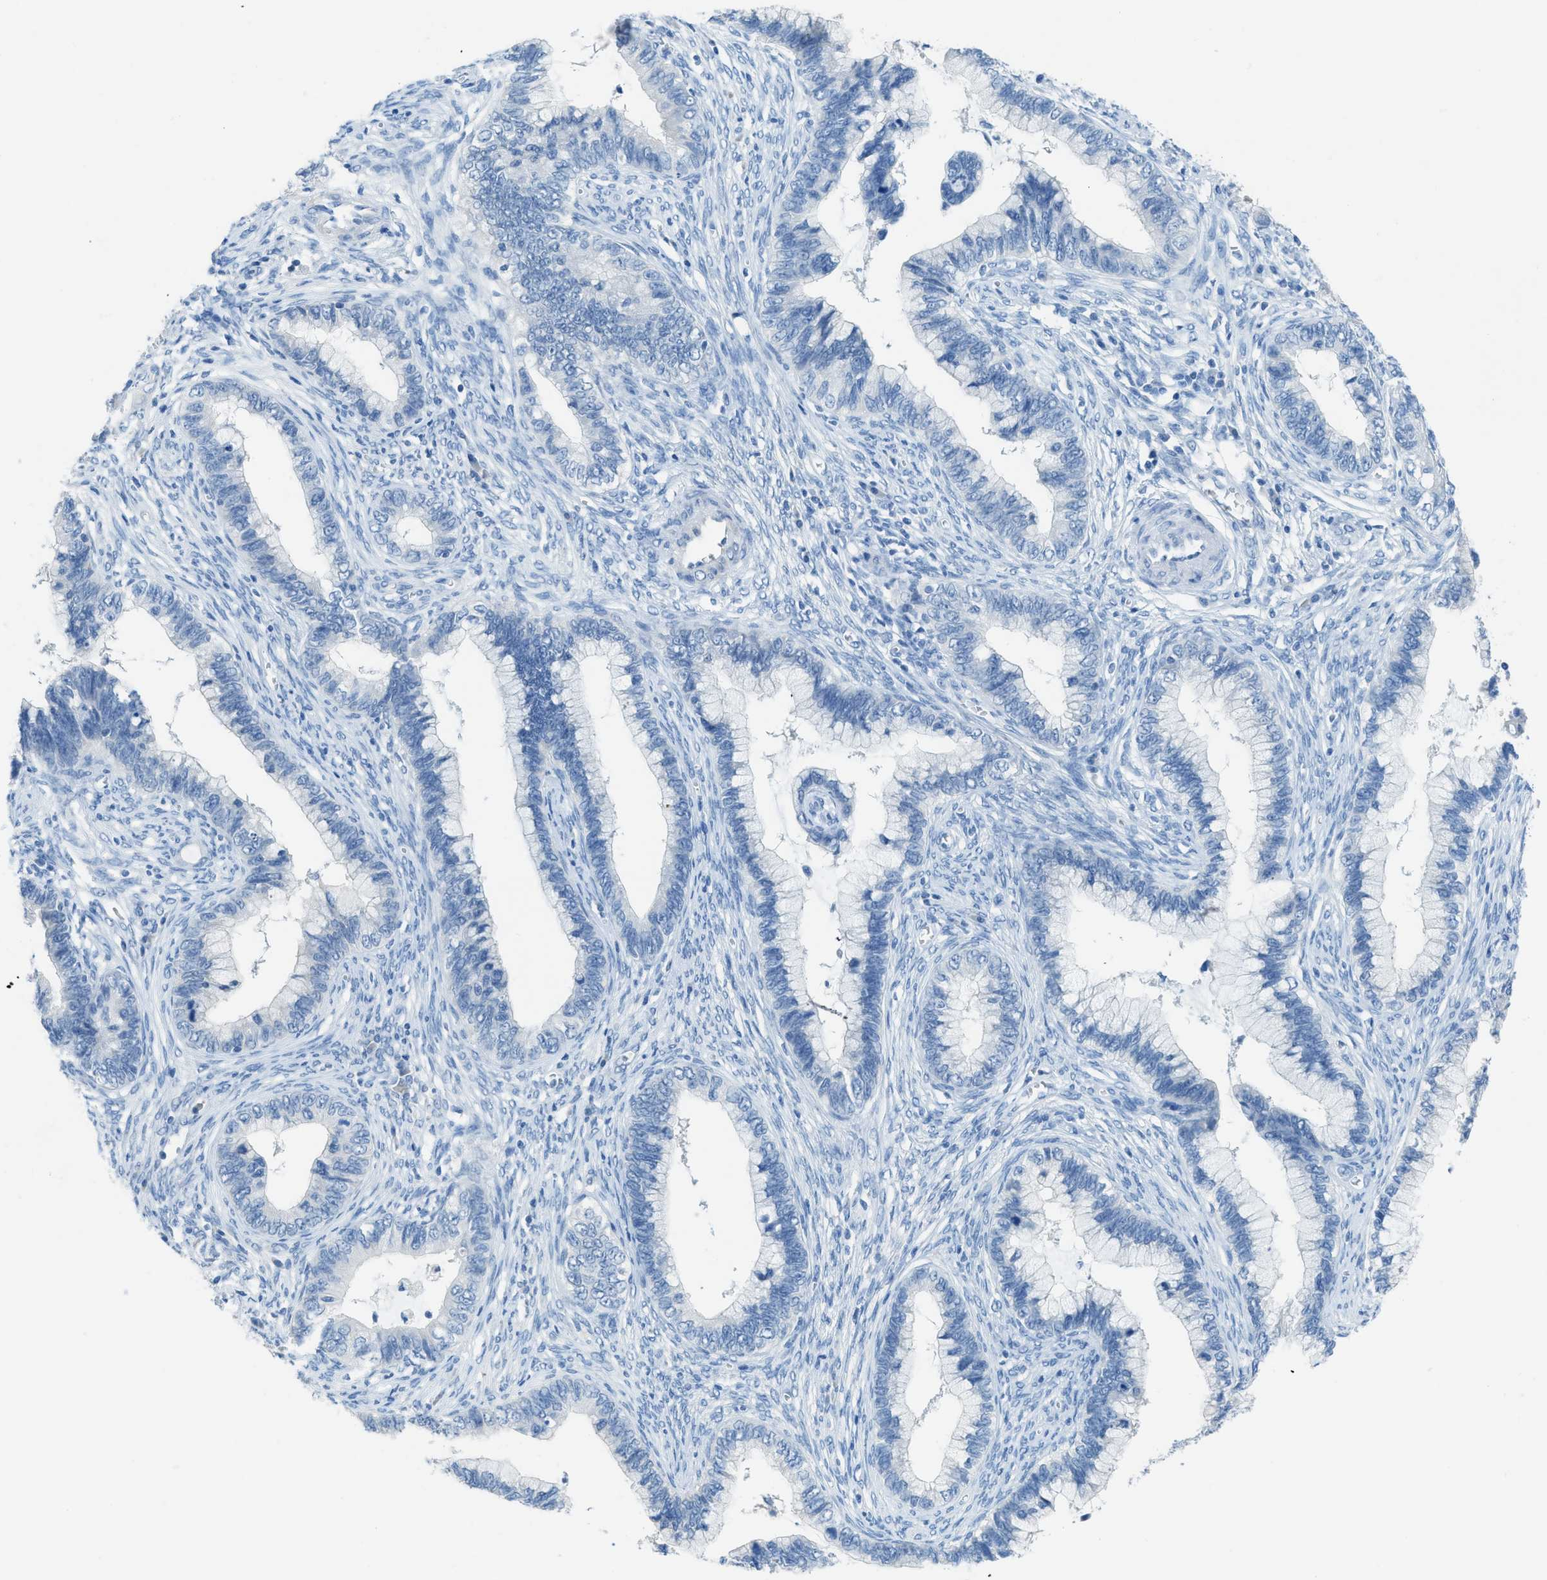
{"staining": {"intensity": "negative", "quantity": "none", "location": "none"}, "tissue": "cervical cancer", "cell_type": "Tumor cells", "image_type": "cancer", "snomed": [{"axis": "morphology", "description": "Adenocarcinoma, NOS"}, {"axis": "topography", "description": "Cervix"}], "caption": "The photomicrograph reveals no significant positivity in tumor cells of cervical cancer.", "gene": "ACAN", "patient": {"sex": "female", "age": 44}}